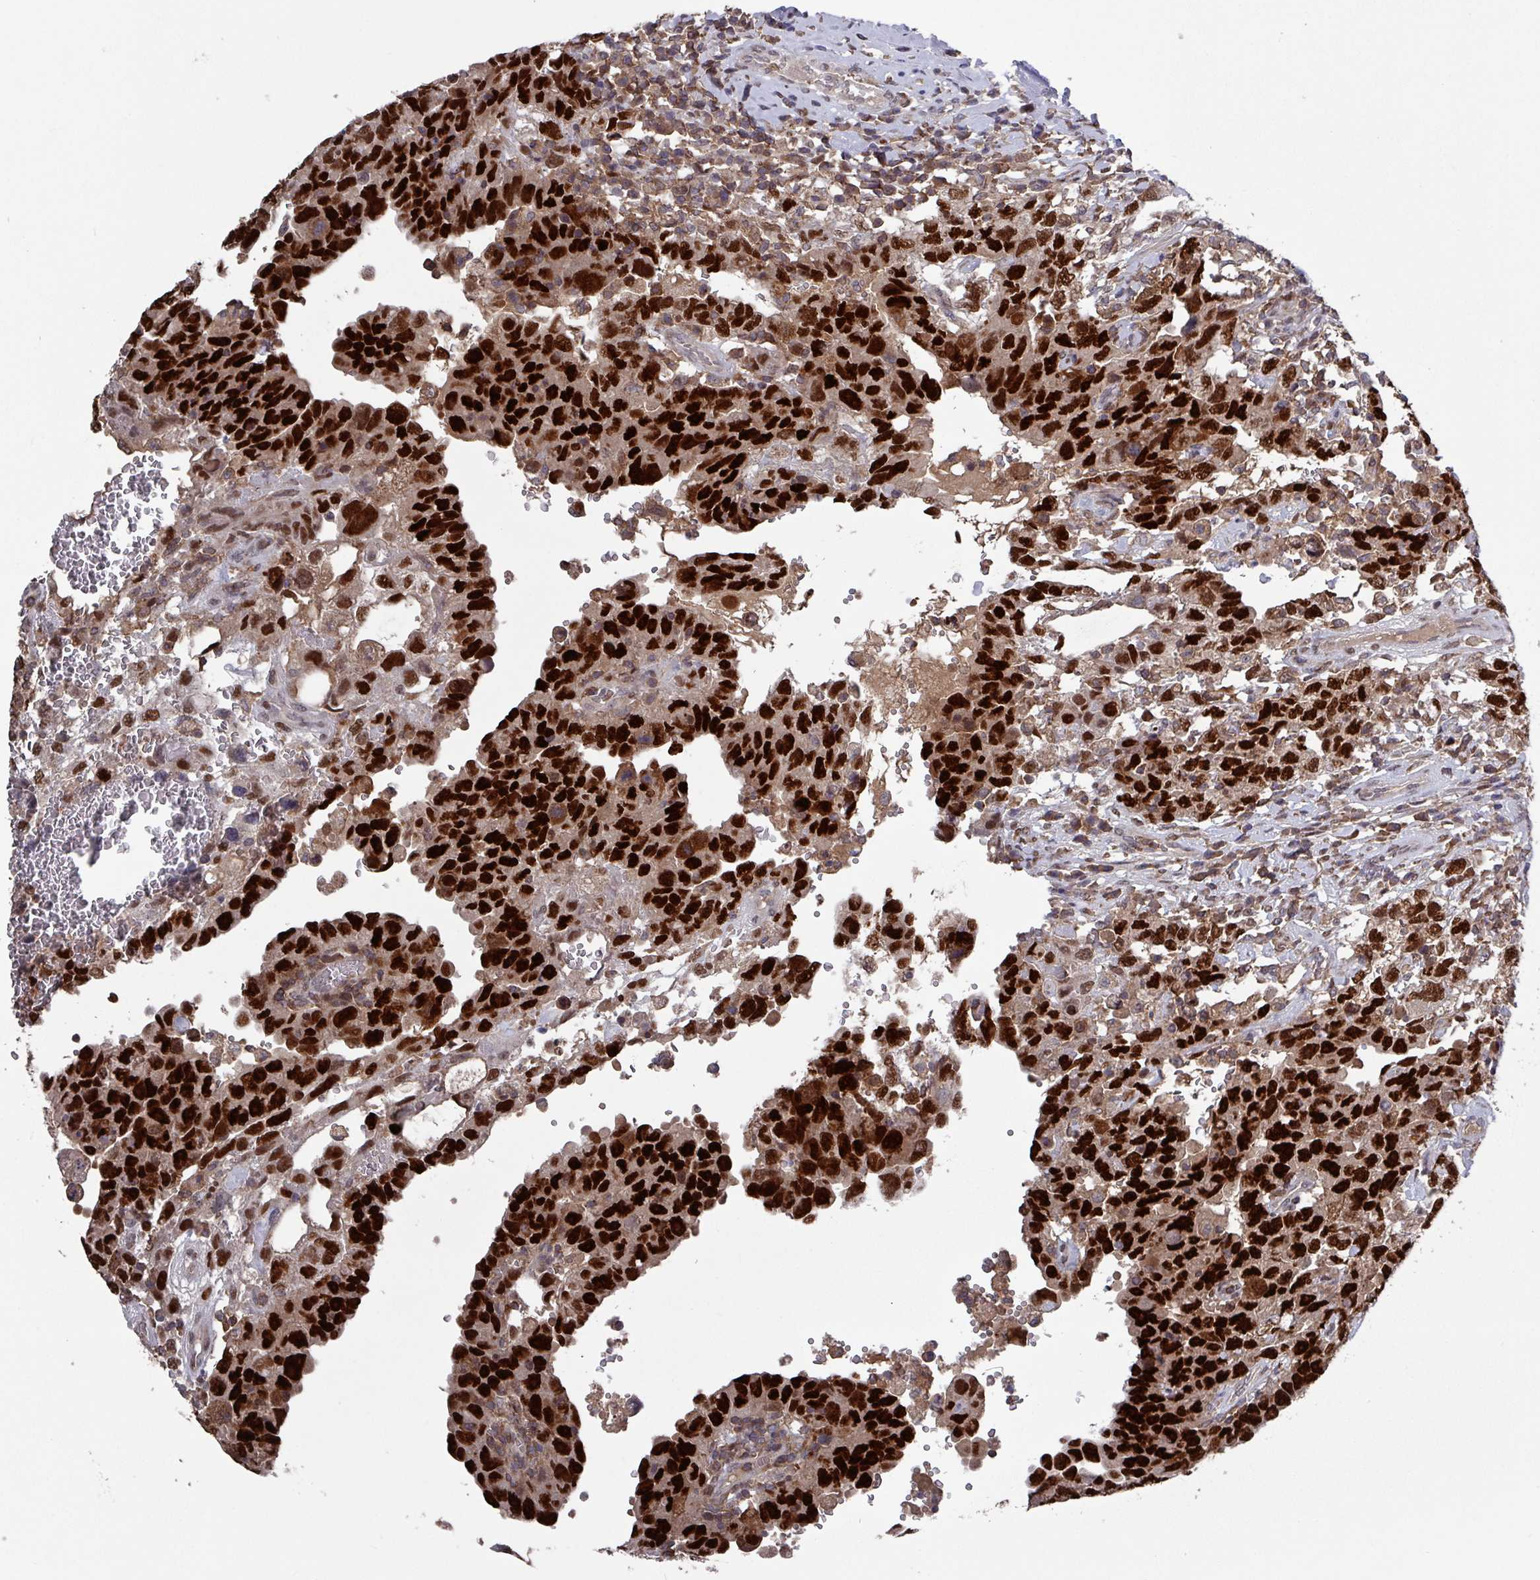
{"staining": {"intensity": "strong", "quantity": ">75%", "location": "nuclear"}, "tissue": "testis cancer", "cell_type": "Tumor cells", "image_type": "cancer", "snomed": [{"axis": "morphology", "description": "Carcinoma, Embryonal, NOS"}, {"axis": "topography", "description": "Testis"}], "caption": "A high-resolution histopathology image shows immunohistochemistry staining of testis cancer (embryonal carcinoma), which reveals strong nuclear staining in approximately >75% of tumor cells. The protein of interest is stained brown, and the nuclei are stained in blue (DAB (3,3'-diaminobenzidine) IHC with brightfield microscopy, high magnification).", "gene": "PRRX1", "patient": {"sex": "male", "age": 26}}